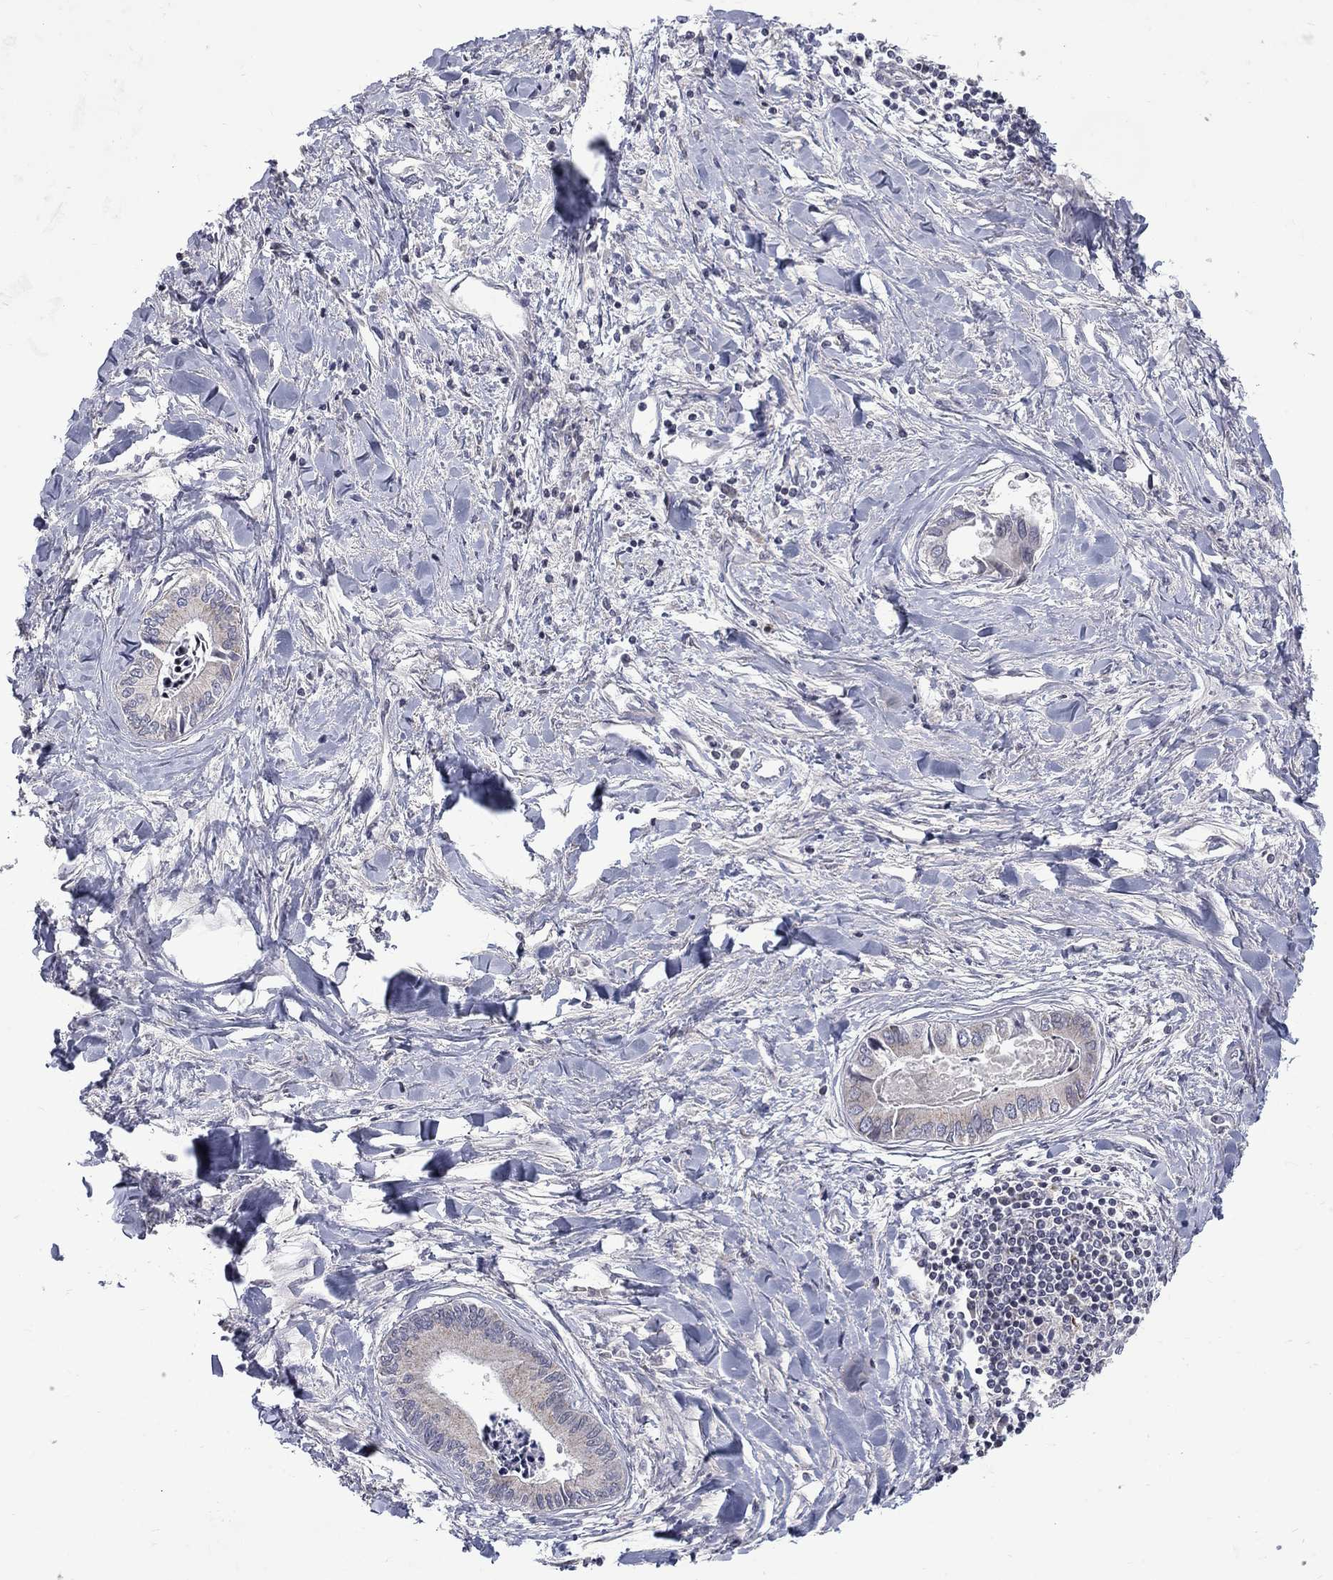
{"staining": {"intensity": "moderate", "quantity": "<25%", "location": "cytoplasmic/membranous"}, "tissue": "liver cancer", "cell_type": "Tumor cells", "image_type": "cancer", "snomed": [{"axis": "morphology", "description": "Cholangiocarcinoma"}, {"axis": "topography", "description": "Liver"}], "caption": "This photomicrograph displays liver cholangiocarcinoma stained with immunohistochemistry (IHC) to label a protein in brown. The cytoplasmic/membranous of tumor cells show moderate positivity for the protein. Nuclei are counter-stained blue.", "gene": "SH2B1", "patient": {"sex": "male", "age": 66}}